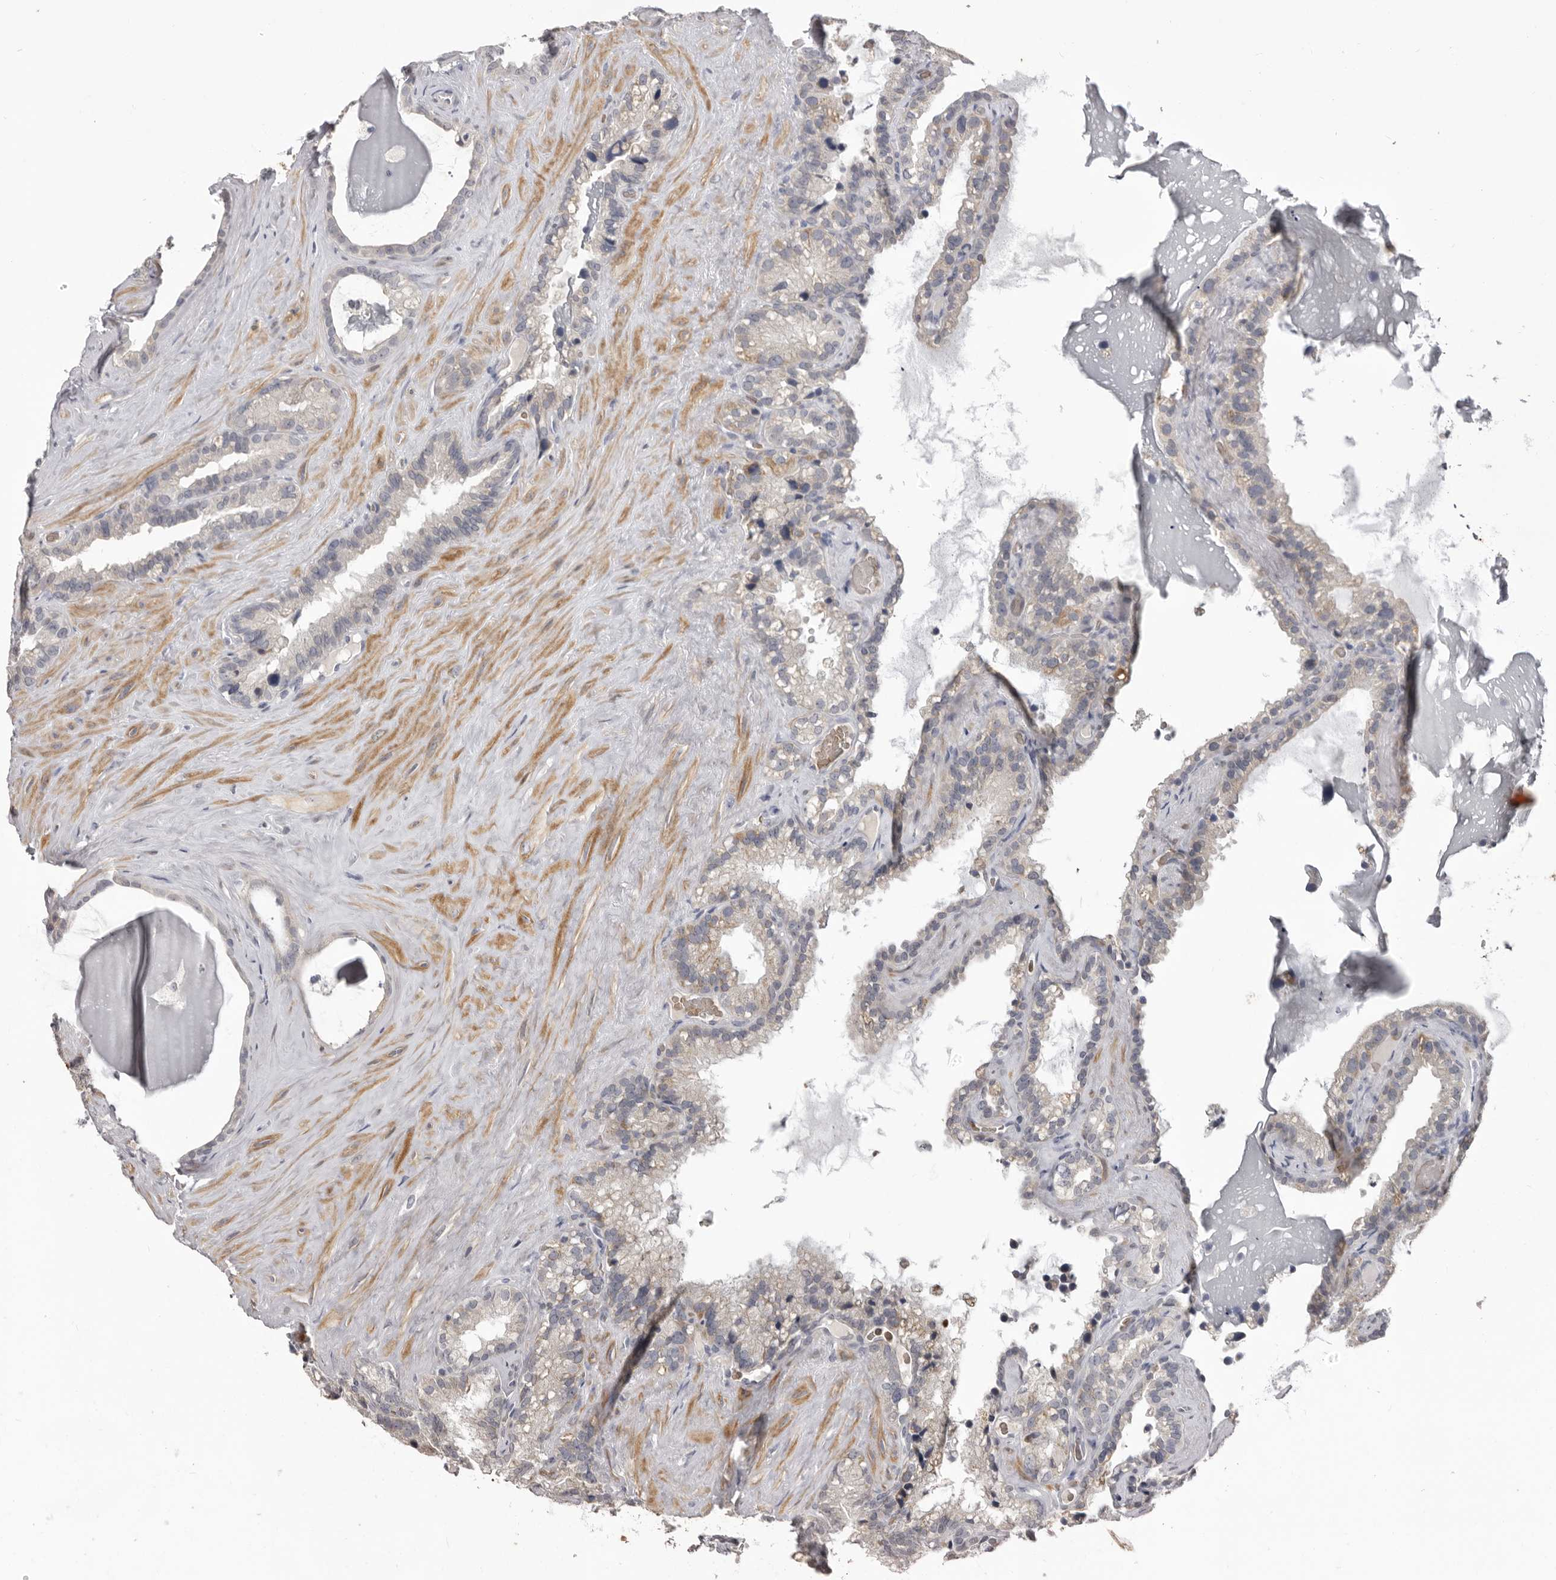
{"staining": {"intensity": "negative", "quantity": "none", "location": "none"}, "tissue": "seminal vesicle", "cell_type": "Glandular cells", "image_type": "normal", "snomed": [{"axis": "morphology", "description": "Normal tissue, NOS"}, {"axis": "topography", "description": "Prostate"}, {"axis": "topography", "description": "Seminal veicle"}], "caption": "Human seminal vesicle stained for a protein using IHC displays no staining in glandular cells.", "gene": "TNR", "patient": {"sex": "male", "age": 68}}